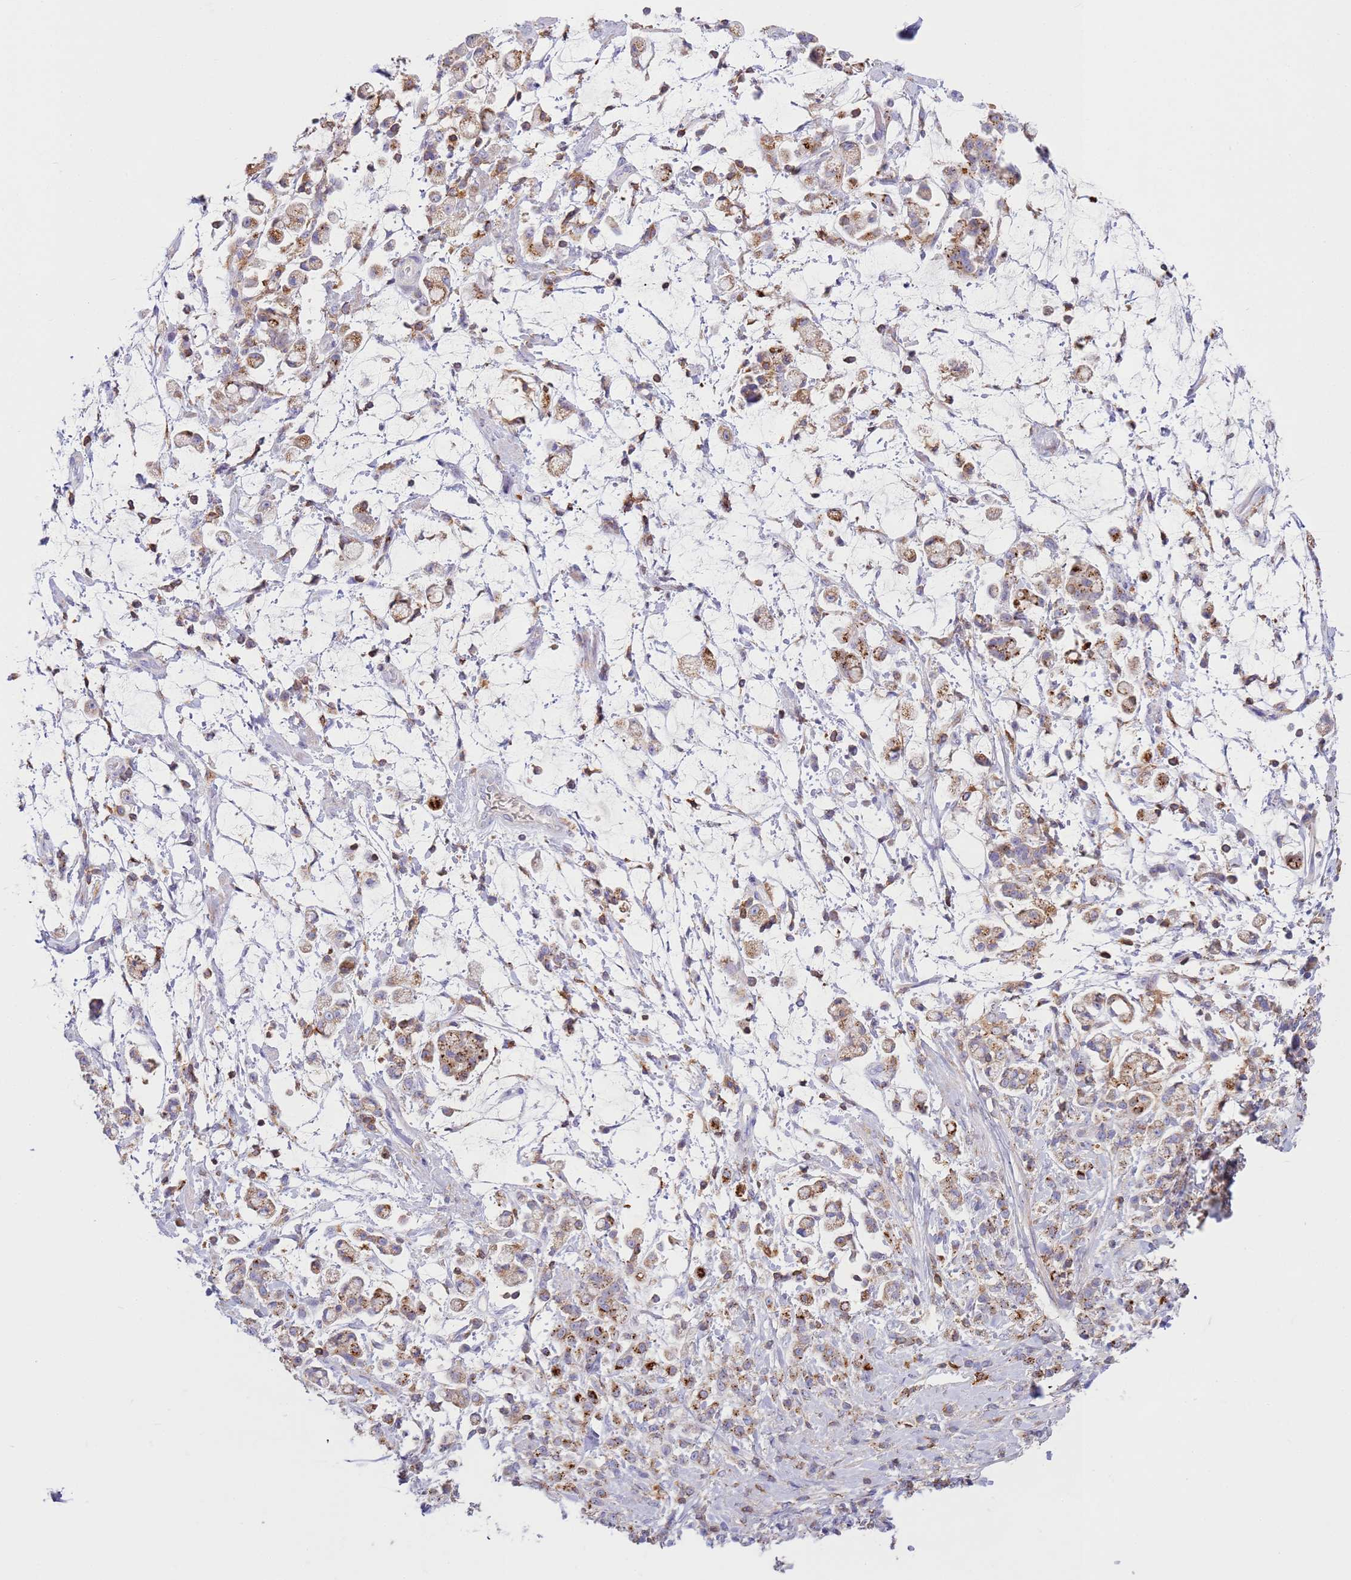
{"staining": {"intensity": "moderate", "quantity": ">75%", "location": "cytoplasmic/membranous"}, "tissue": "stomach cancer", "cell_type": "Tumor cells", "image_type": "cancer", "snomed": [{"axis": "morphology", "description": "Adenocarcinoma, NOS"}, {"axis": "topography", "description": "Stomach"}], "caption": "Moderate cytoplasmic/membranous positivity is seen in approximately >75% of tumor cells in stomach cancer (adenocarcinoma).", "gene": "TTPAL", "patient": {"sex": "female", "age": 60}}